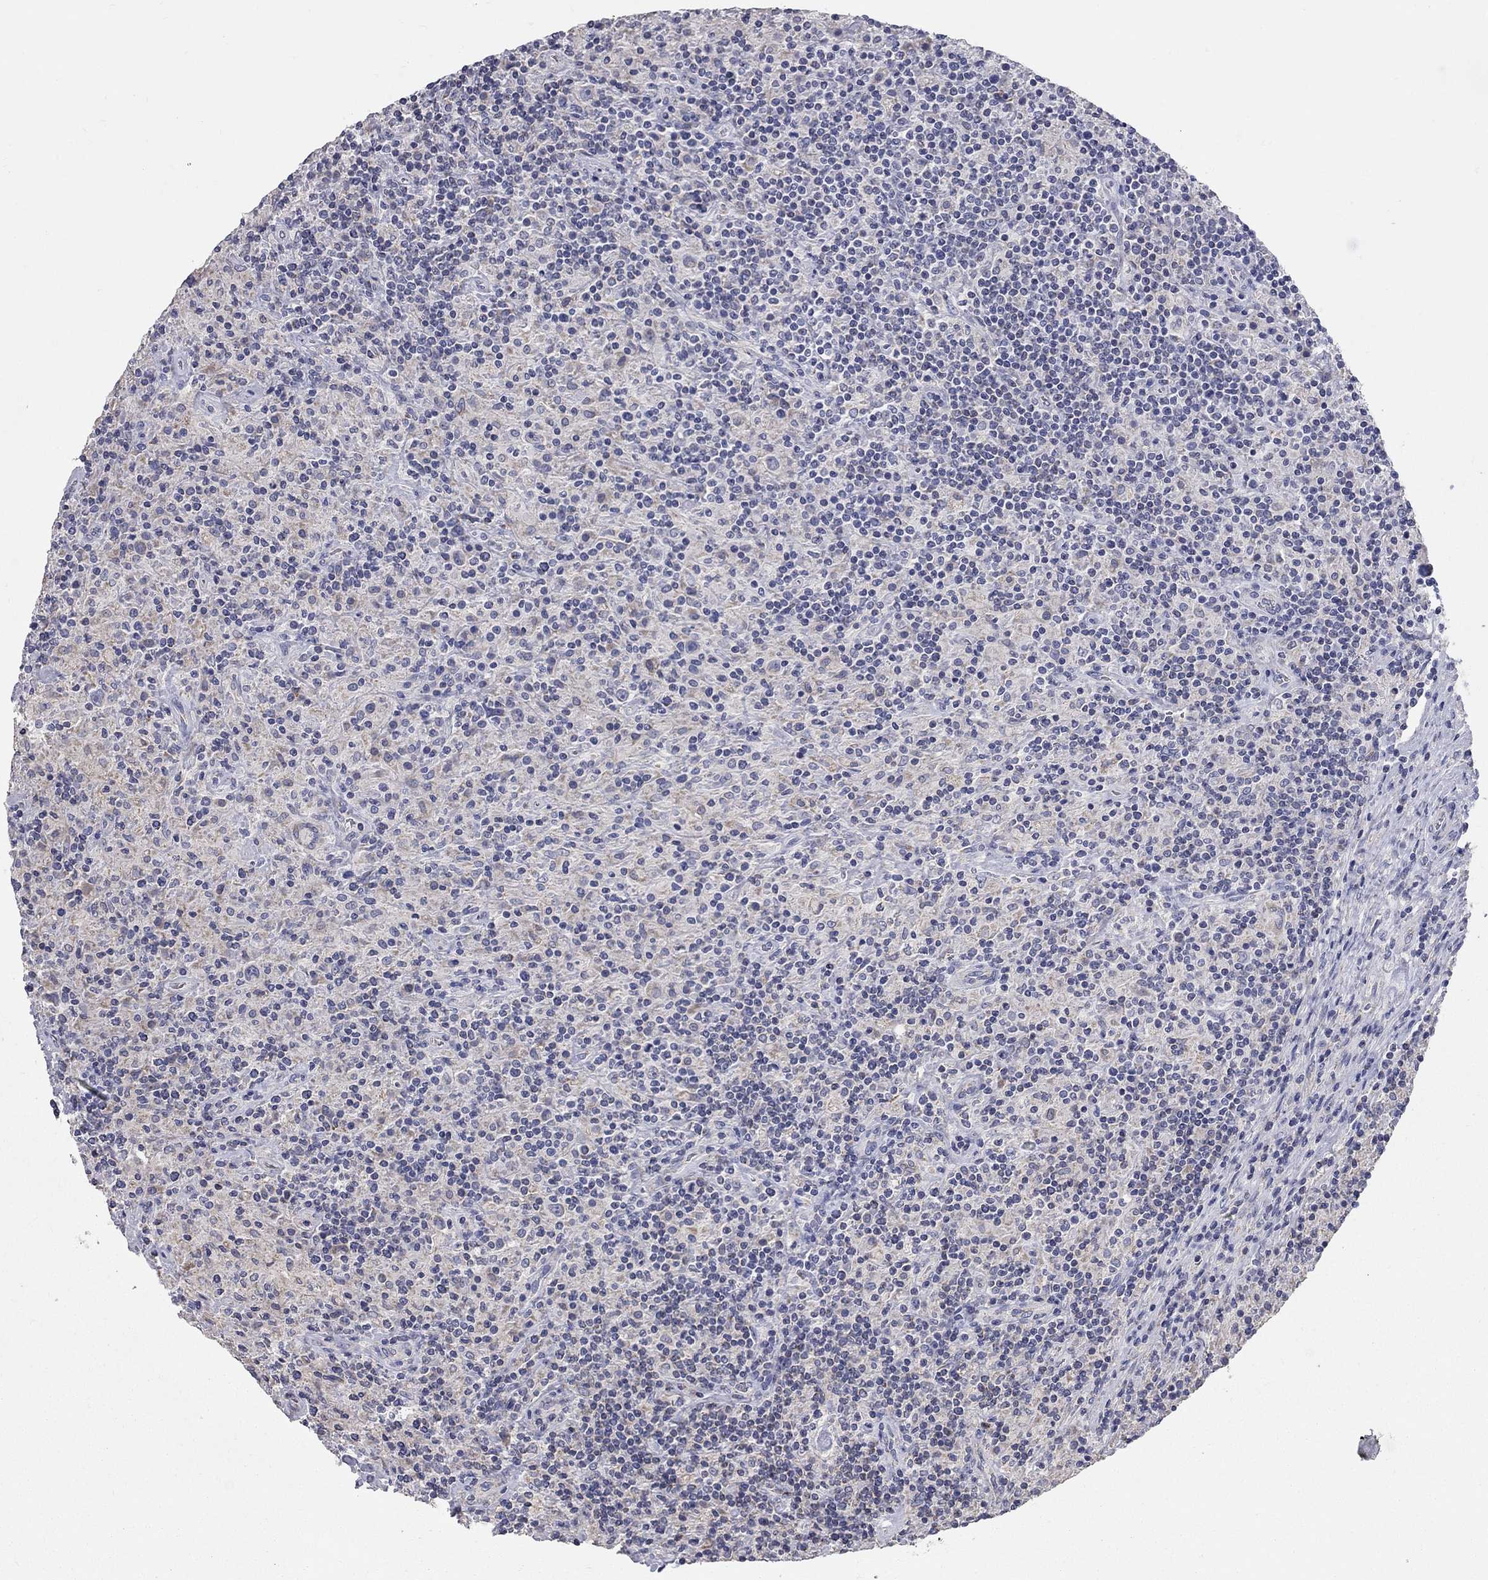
{"staining": {"intensity": "negative", "quantity": "none", "location": "none"}, "tissue": "lymphoma", "cell_type": "Tumor cells", "image_type": "cancer", "snomed": [{"axis": "morphology", "description": "Hodgkin's disease, NOS"}, {"axis": "topography", "description": "Lymph node"}], "caption": "There is no significant expression in tumor cells of lymphoma.", "gene": "CFAP161", "patient": {"sex": "male", "age": 70}}